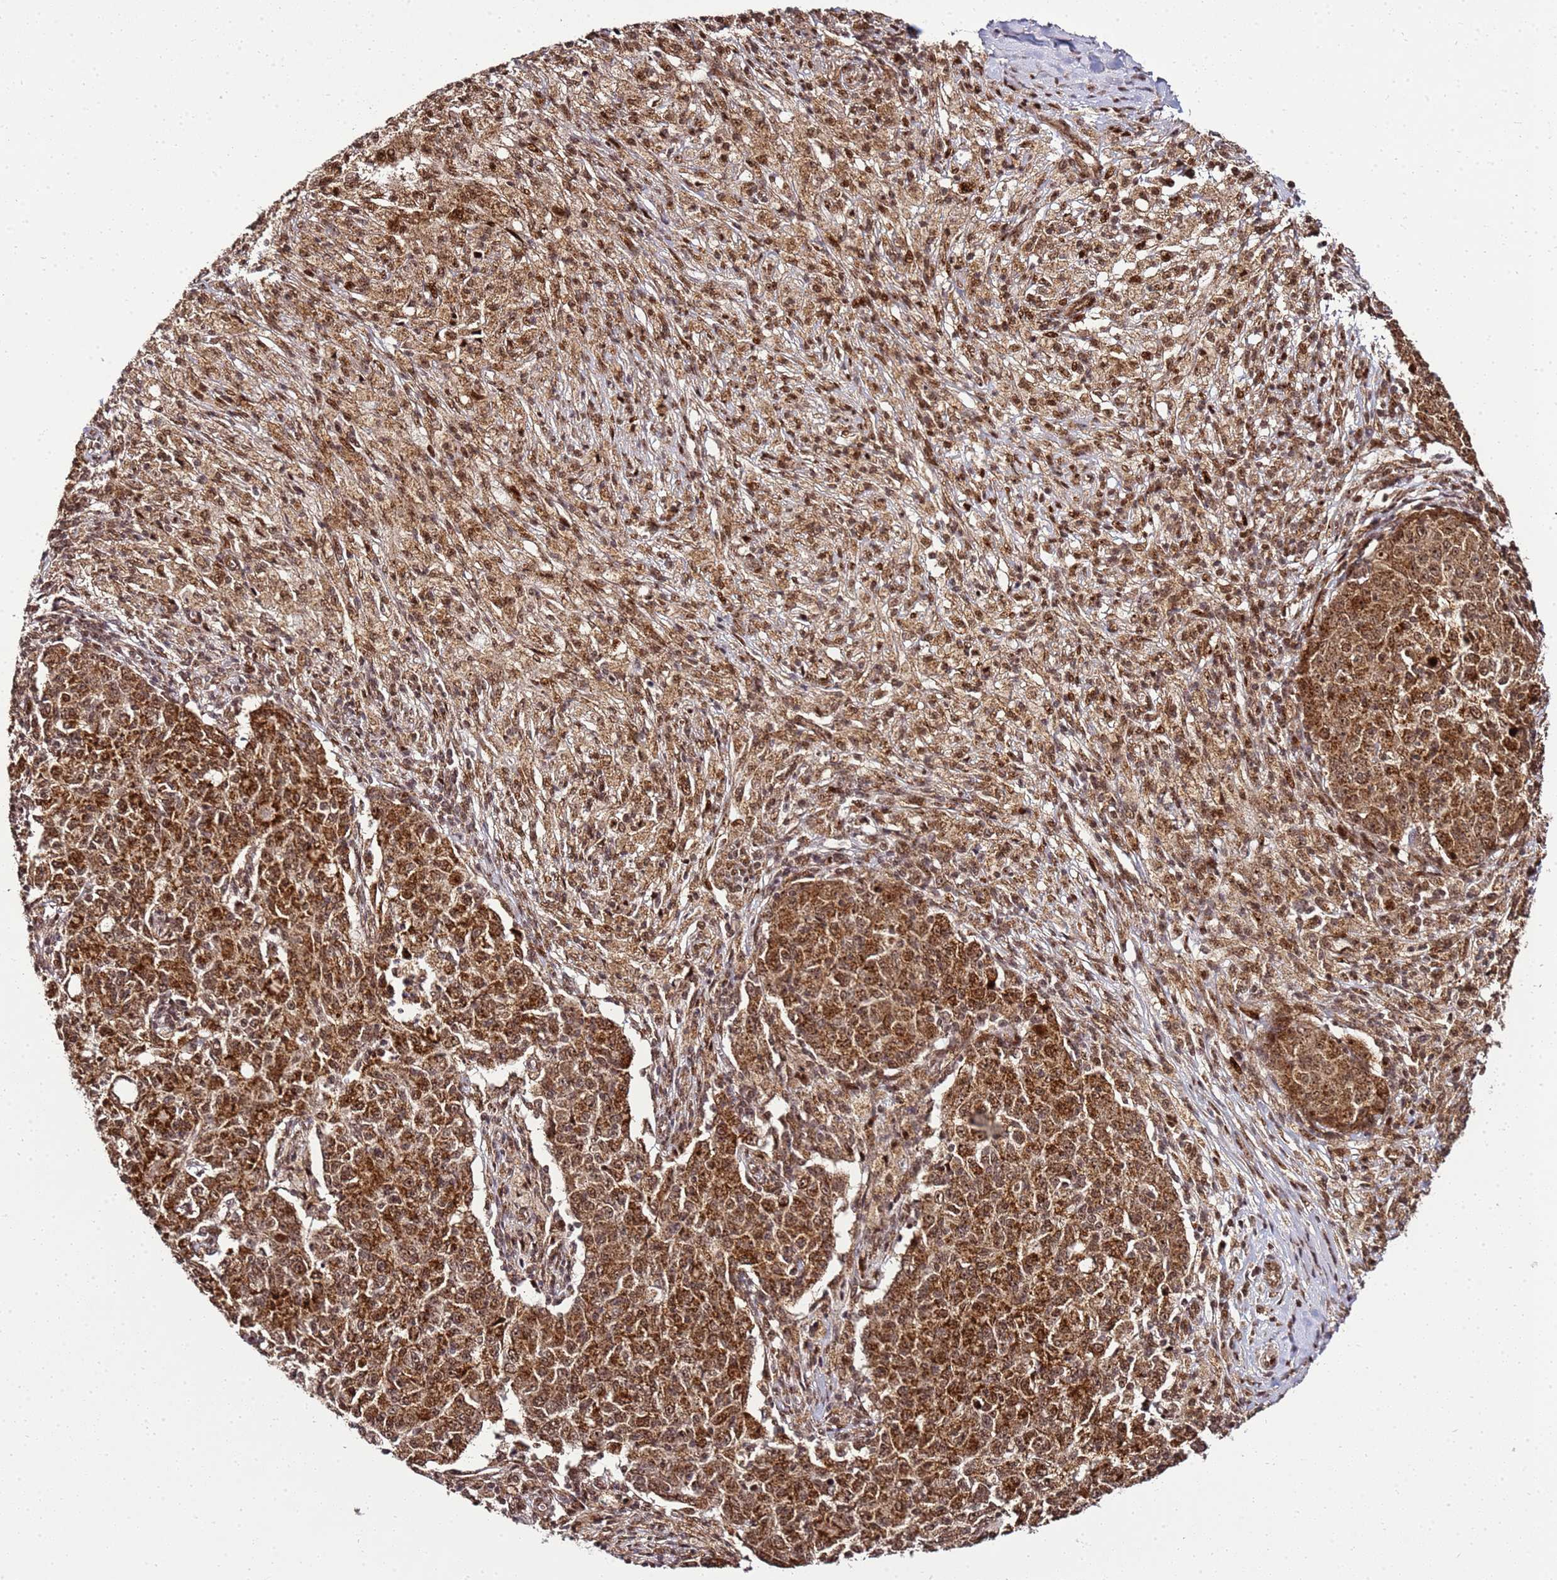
{"staining": {"intensity": "moderate", "quantity": ">75%", "location": "cytoplasmic/membranous,nuclear"}, "tissue": "ovarian cancer", "cell_type": "Tumor cells", "image_type": "cancer", "snomed": [{"axis": "morphology", "description": "Carcinoma, endometroid"}, {"axis": "topography", "description": "Ovary"}], "caption": "IHC image of neoplastic tissue: human endometroid carcinoma (ovarian) stained using immunohistochemistry (IHC) exhibits medium levels of moderate protein expression localized specifically in the cytoplasmic/membranous and nuclear of tumor cells, appearing as a cytoplasmic/membranous and nuclear brown color.", "gene": "PEX14", "patient": {"sex": "female", "age": 42}}